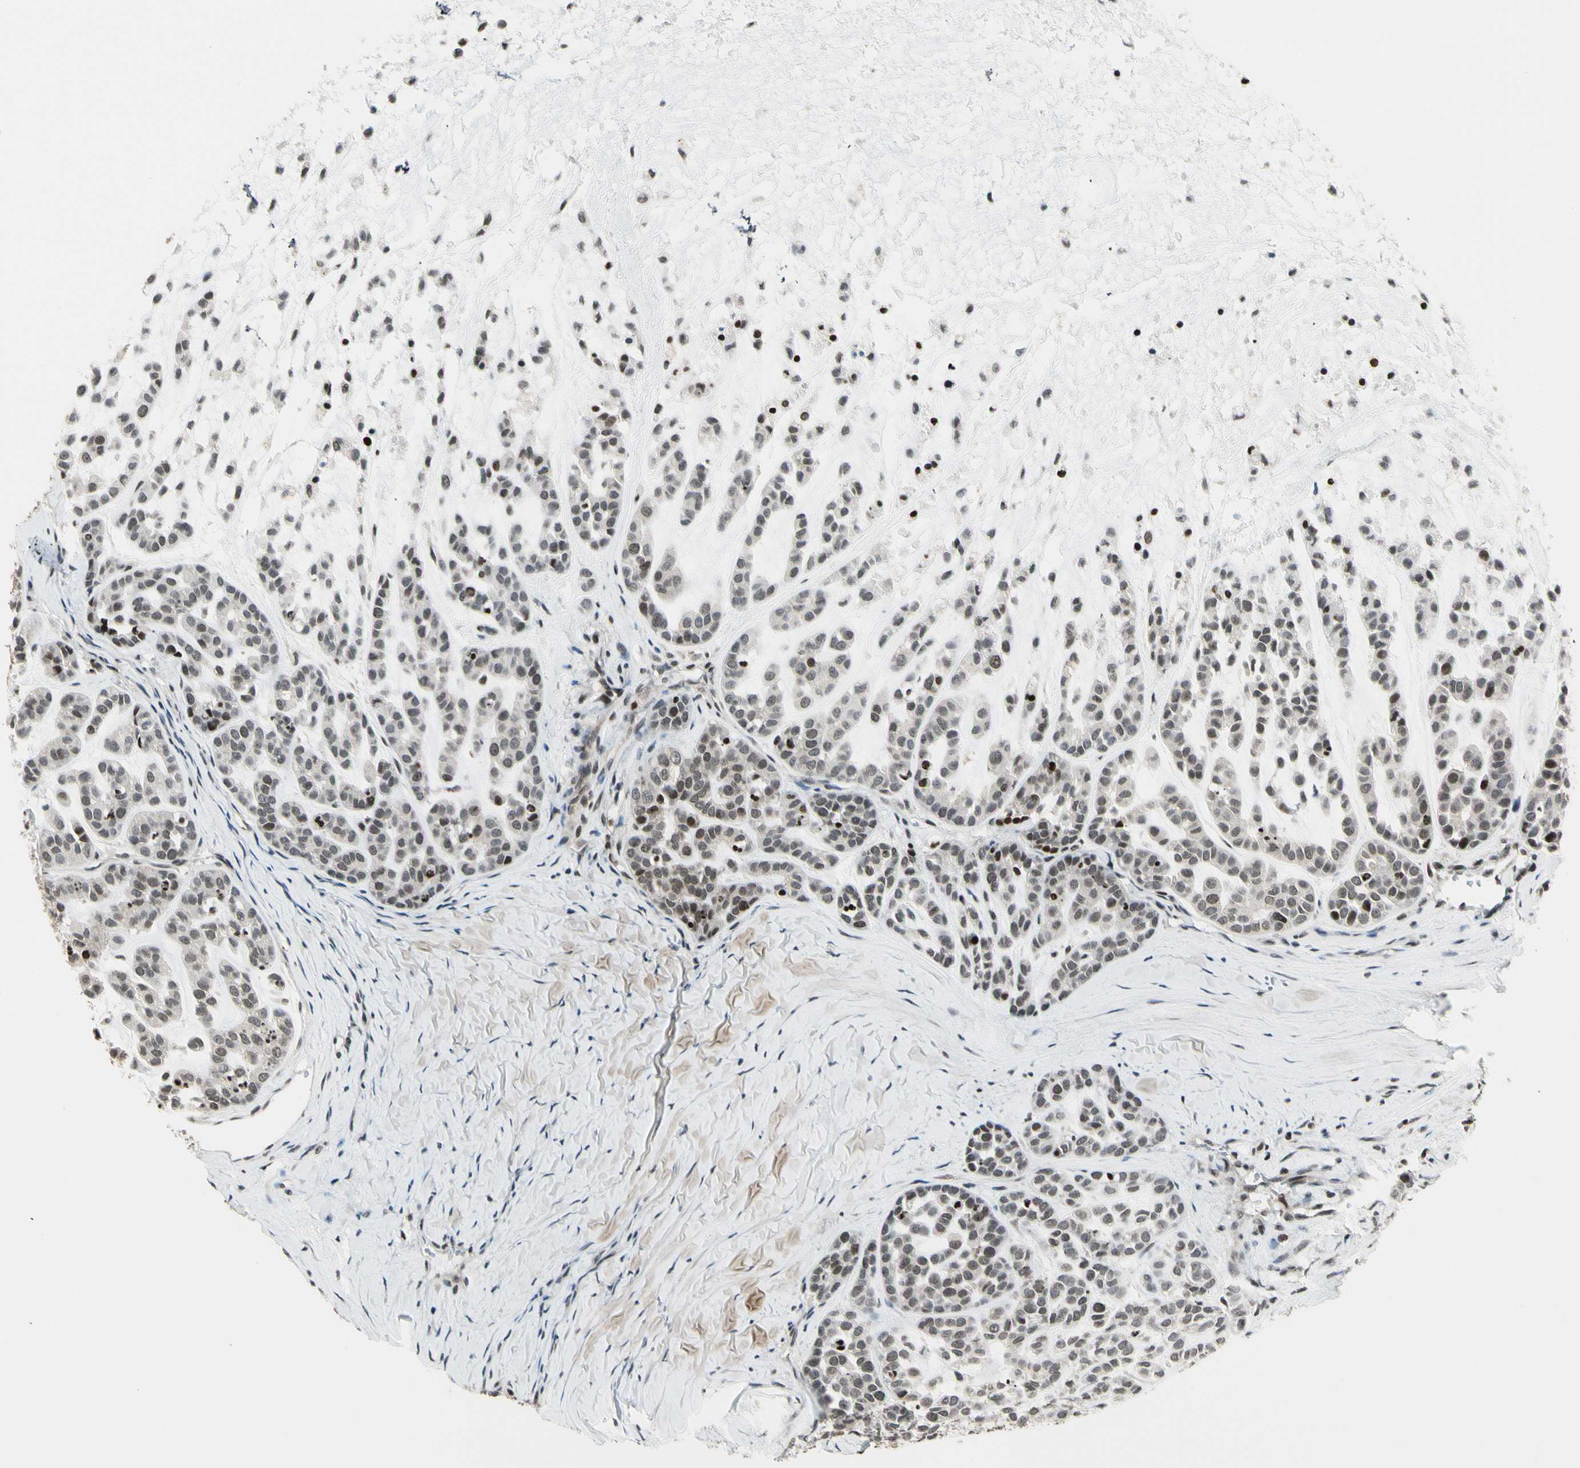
{"staining": {"intensity": "weak", "quantity": "25%-75%", "location": "nuclear"}, "tissue": "head and neck cancer", "cell_type": "Tumor cells", "image_type": "cancer", "snomed": [{"axis": "morphology", "description": "Adenocarcinoma, NOS"}, {"axis": "morphology", "description": "Adenoma, NOS"}, {"axis": "topography", "description": "Head-Neck"}], "caption": "This is an image of IHC staining of head and neck adenoma, which shows weak expression in the nuclear of tumor cells.", "gene": "TSHZ3", "patient": {"sex": "female", "age": 55}}